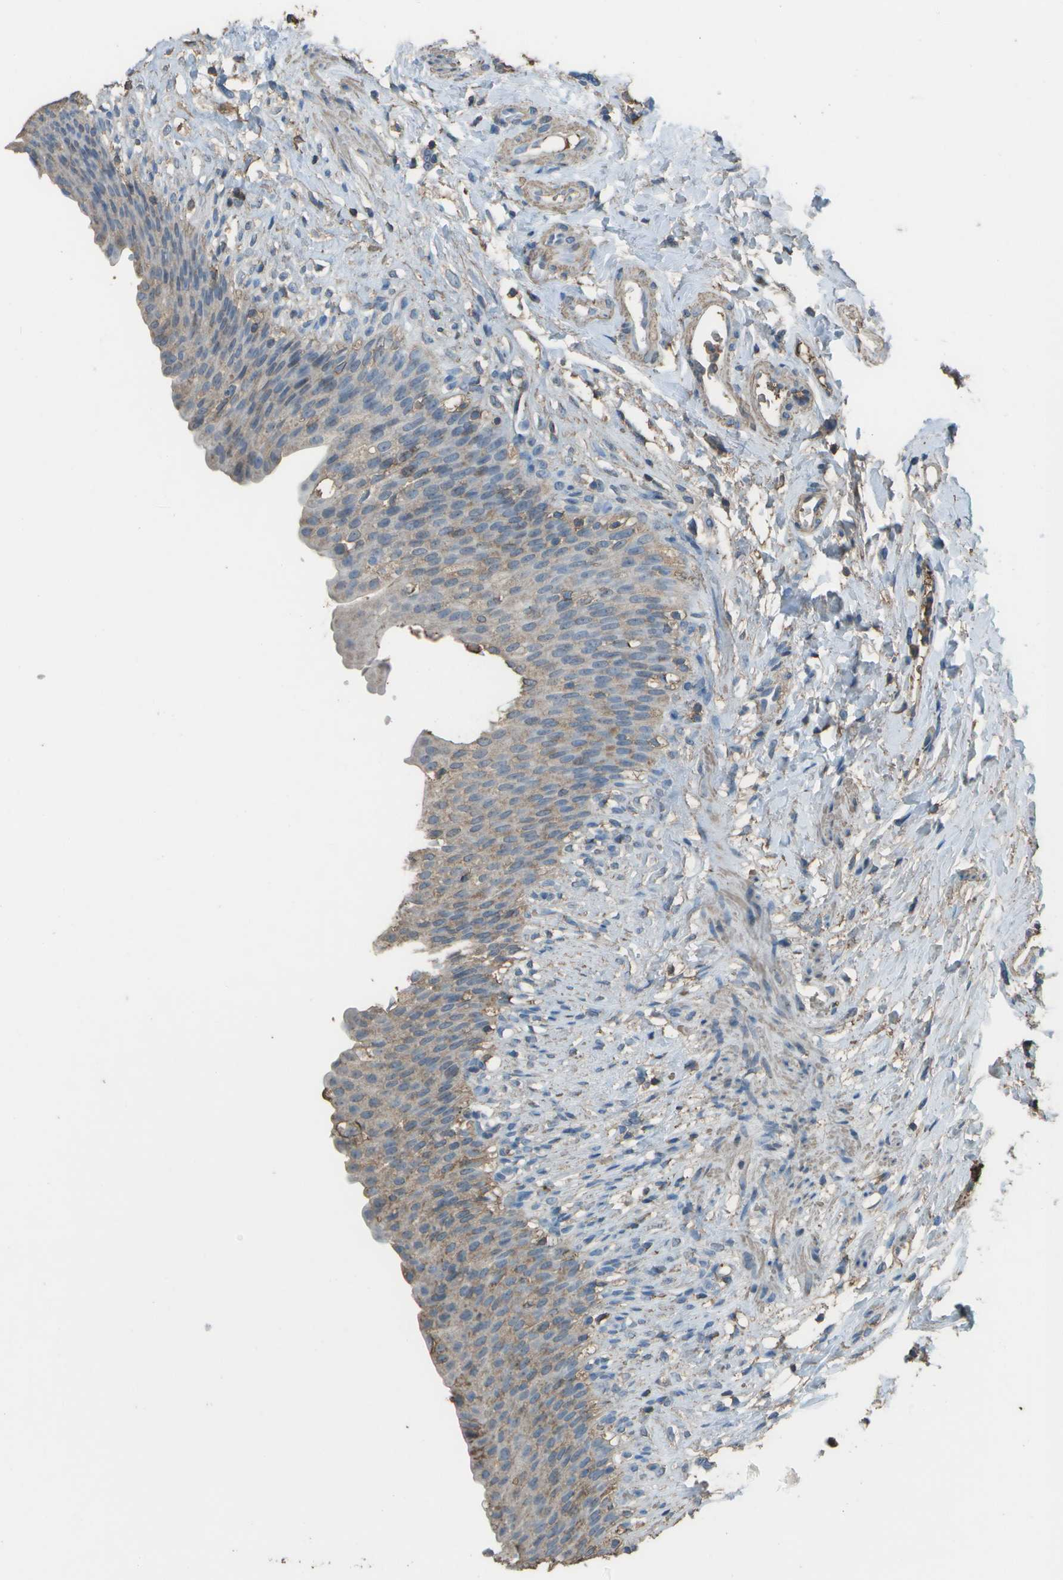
{"staining": {"intensity": "moderate", "quantity": ">75%", "location": "cytoplasmic/membranous"}, "tissue": "urinary bladder", "cell_type": "Urothelial cells", "image_type": "normal", "snomed": [{"axis": "morphology", "description": "Normal tissue, NOS"}, {"axis": "topography", "description": "Urinary bladder"}], "caption": "Protein staining demonstrates moderate cytoplasmic/membranous staining in approximately >75% of urothelial cells in benign urinary bladder. Using DAB (brown) and hematoxylin (blue) stains, captured at high magnification using brightfield microscopy.", "gene": "CYP4F11", "patient": {"sex": "female", "age": 79}}